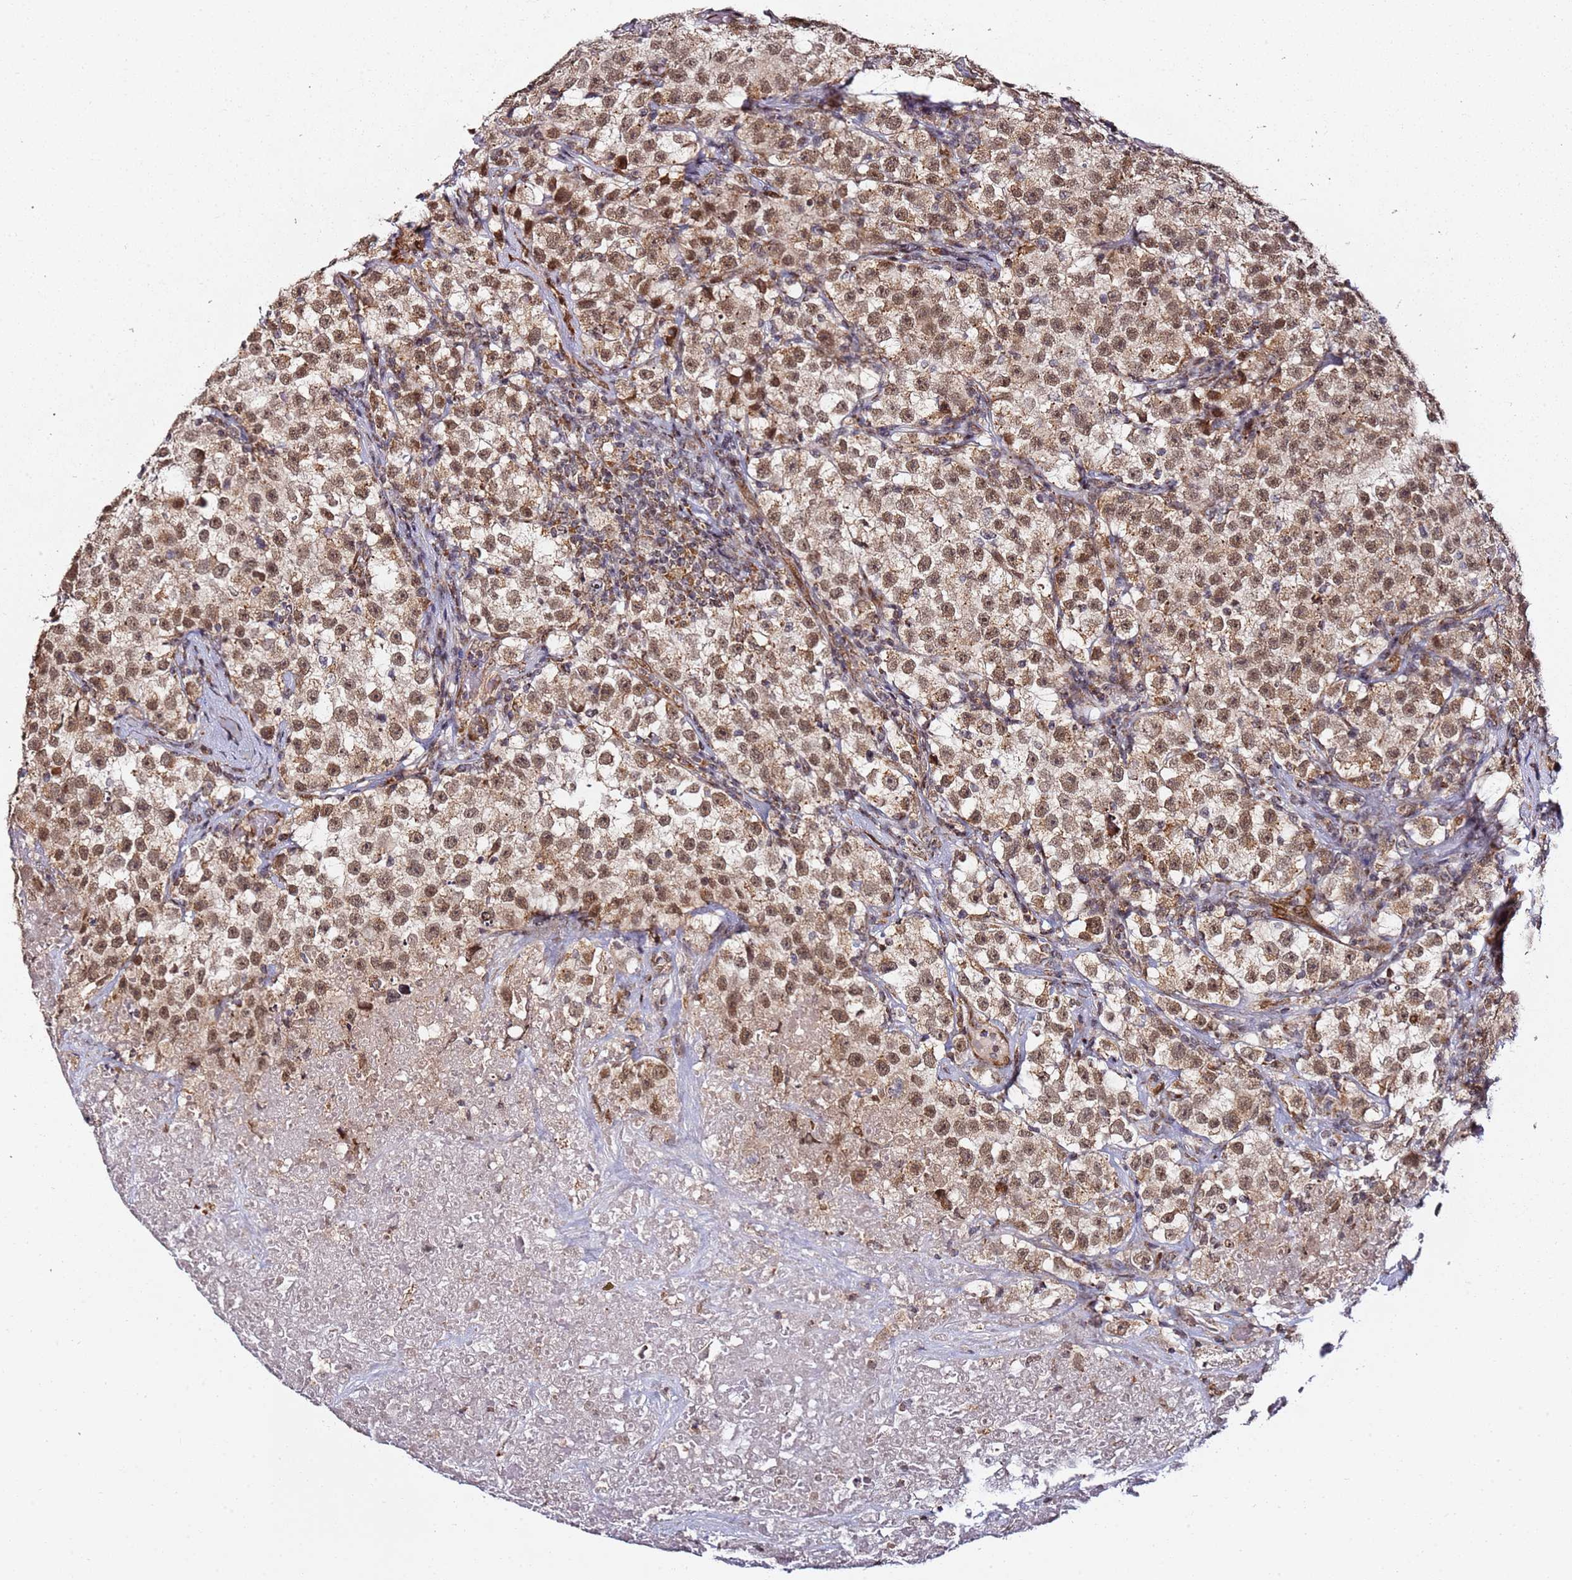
{"staining": {"intensity": "moderate", "quantity": ">75%", "location": "cytoplasmic/membranous,nuclear"}, "tissue": "testis cancer", "cell_type": "Tumor cells", "image_type": "cancer", "snomed": [{"axis": "morphology", "description": "Seminoma, NOS"}, {"axis": "topography", "description": "Testis"}], "caption": "About >75% of tumor cells in testis seminoma exhibit moderate cytoplasmic/membranous and nuclear protein staining as visualized by brown immunohistochemical staining.", "gene": "TP53AIP1", "patient": {"sex": "male", "age": 22}}